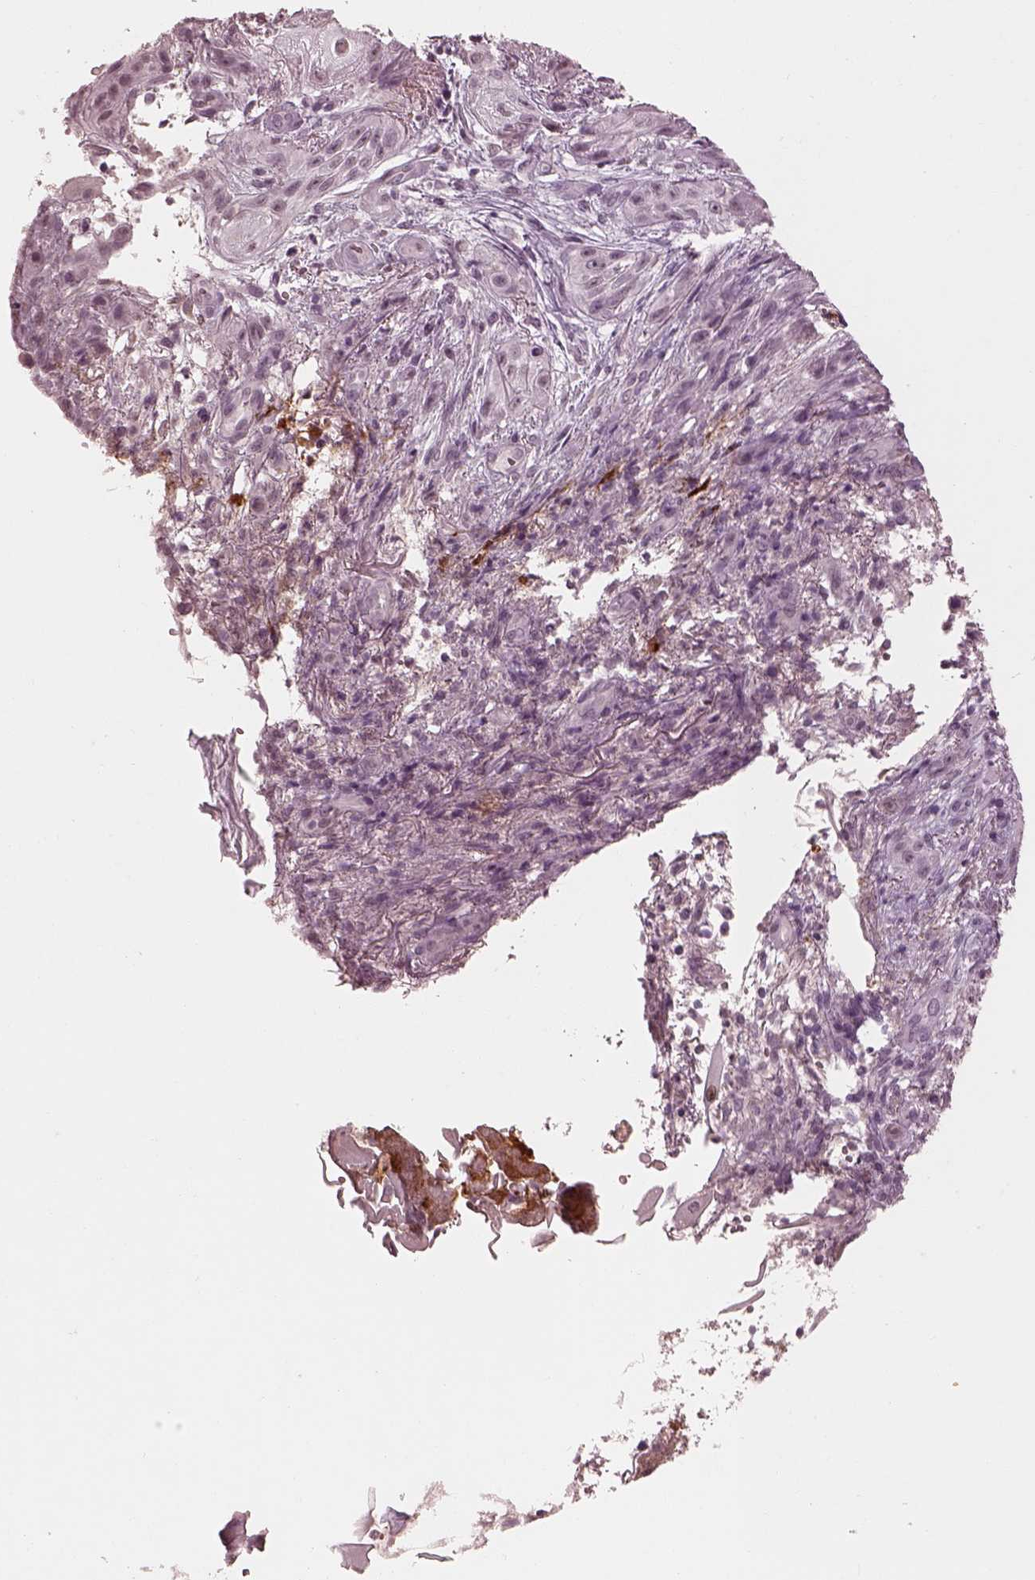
{"staining": {"intensity": "negative", "quantity": "none", "location": "none"}, "tissue": "skin cancer", "cell_type": "Tumor cells", "image_type": "cancer", "snomed": [{"axis": "morphology", "description": "Squamous cell carcinoma, NOS"}, {"axis": "topography", "description": "Skin"}], "caption": "The photomicrograph exhibits no staining of tumor cells in skin squamous cell carcinoma.", "gene": "KCNA2", "patient": {"sex": "male", "age": 62}}